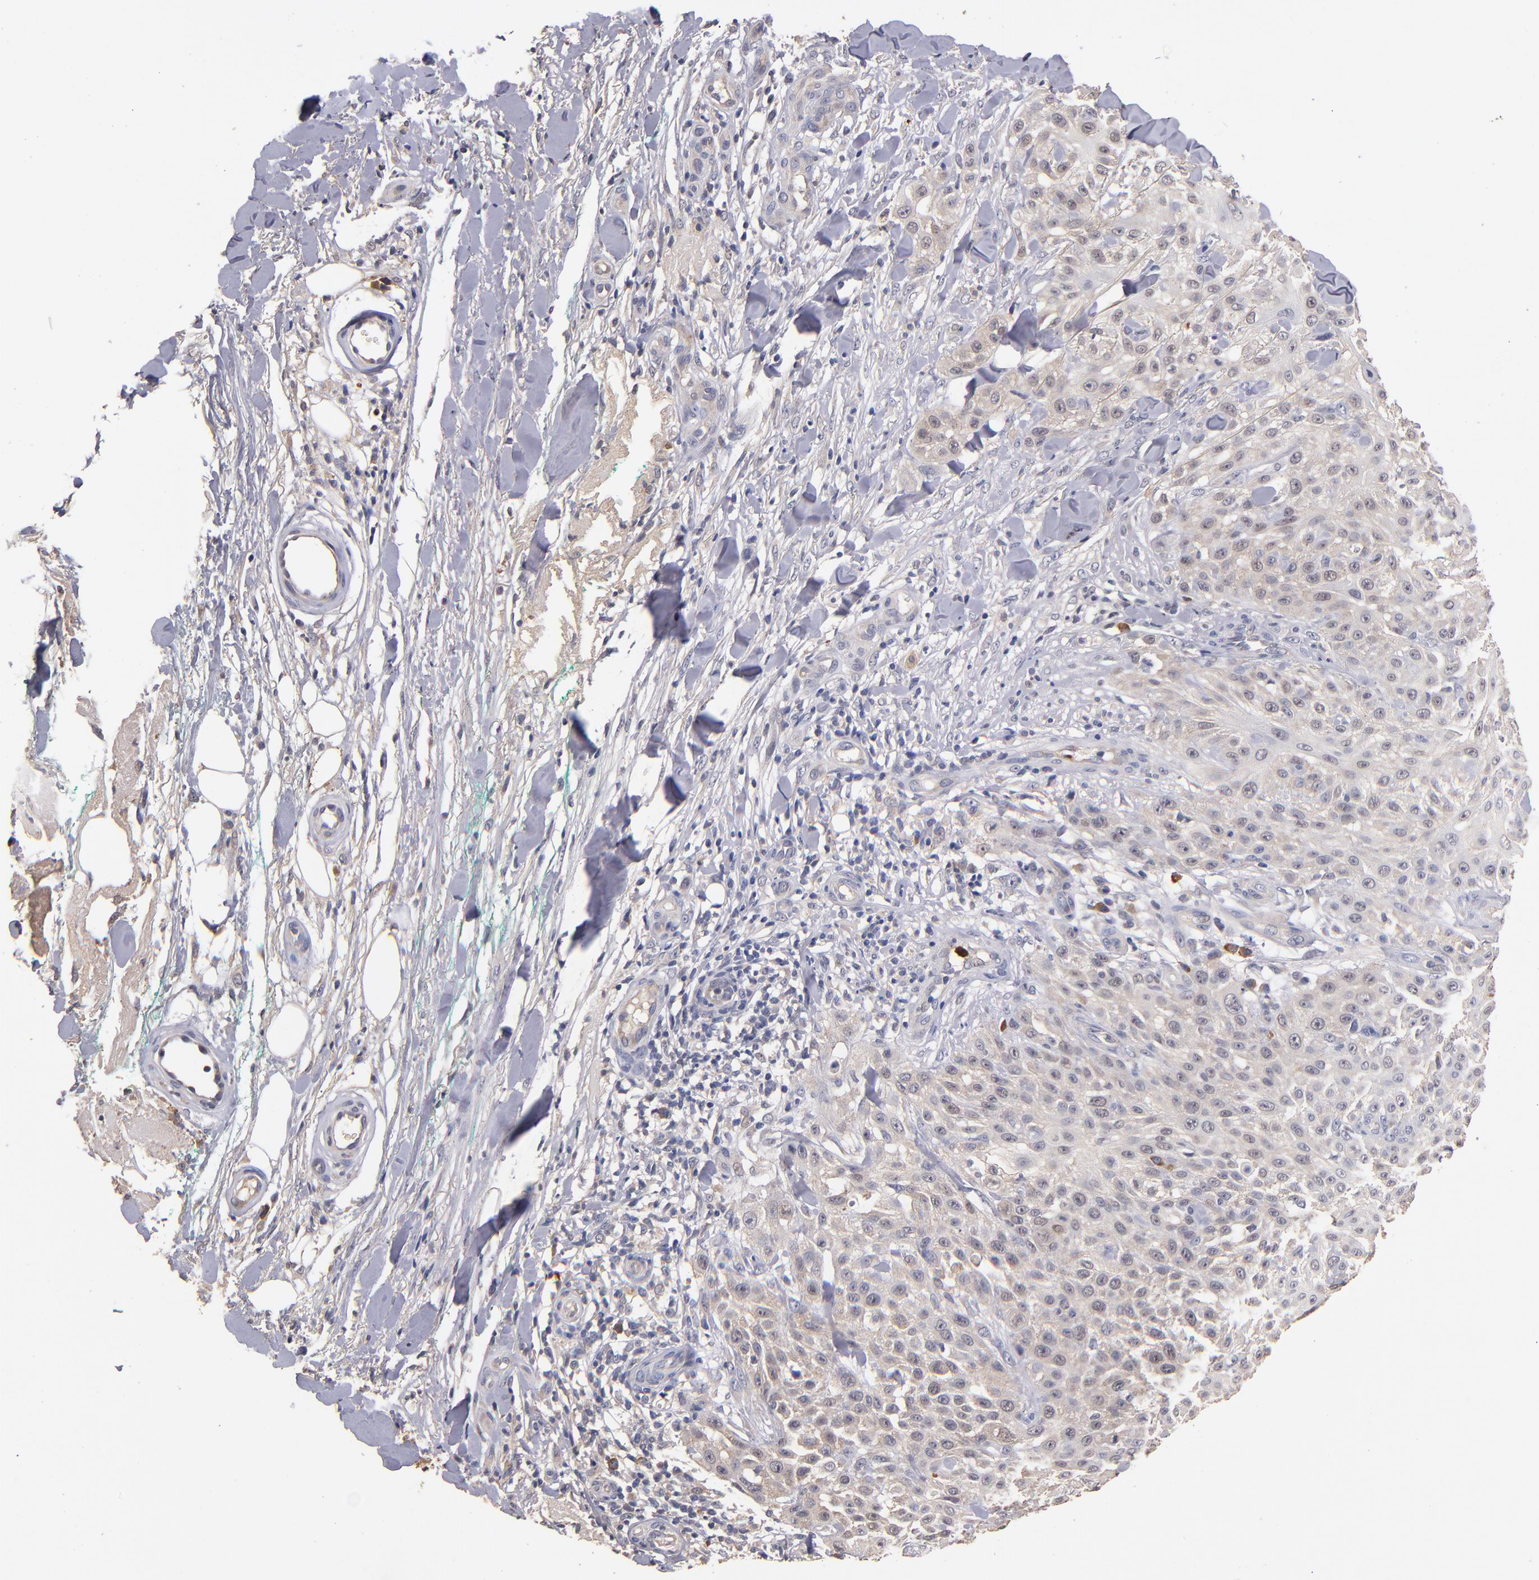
{"staining": {"intensity": "weak", "quantity": ">75%", "location": "cytoplasmic/membranous"}, "tissue": "skin cancer", "cell_type": "Tumor cells", "image_type": "cancer", "snomed": [{"axis": "morphology", "description": "Squamous cell carcinoma, NOS"}, {"axis": "topography", "description": "Skin"}], "caption": "A low amount of weak cytoplasmic/membranous staining is seen in approximately >75% of tumor cells in squamous cell carcinoma (skin) tissue. (Stains: DAB (3,3'-diaminobenzidine) in brown, nuclei in blue, Microscopy: brightfield microscopy at high magnification).", "gene": "TTLL12", "patient": {"sex": "female", "age": 42}}